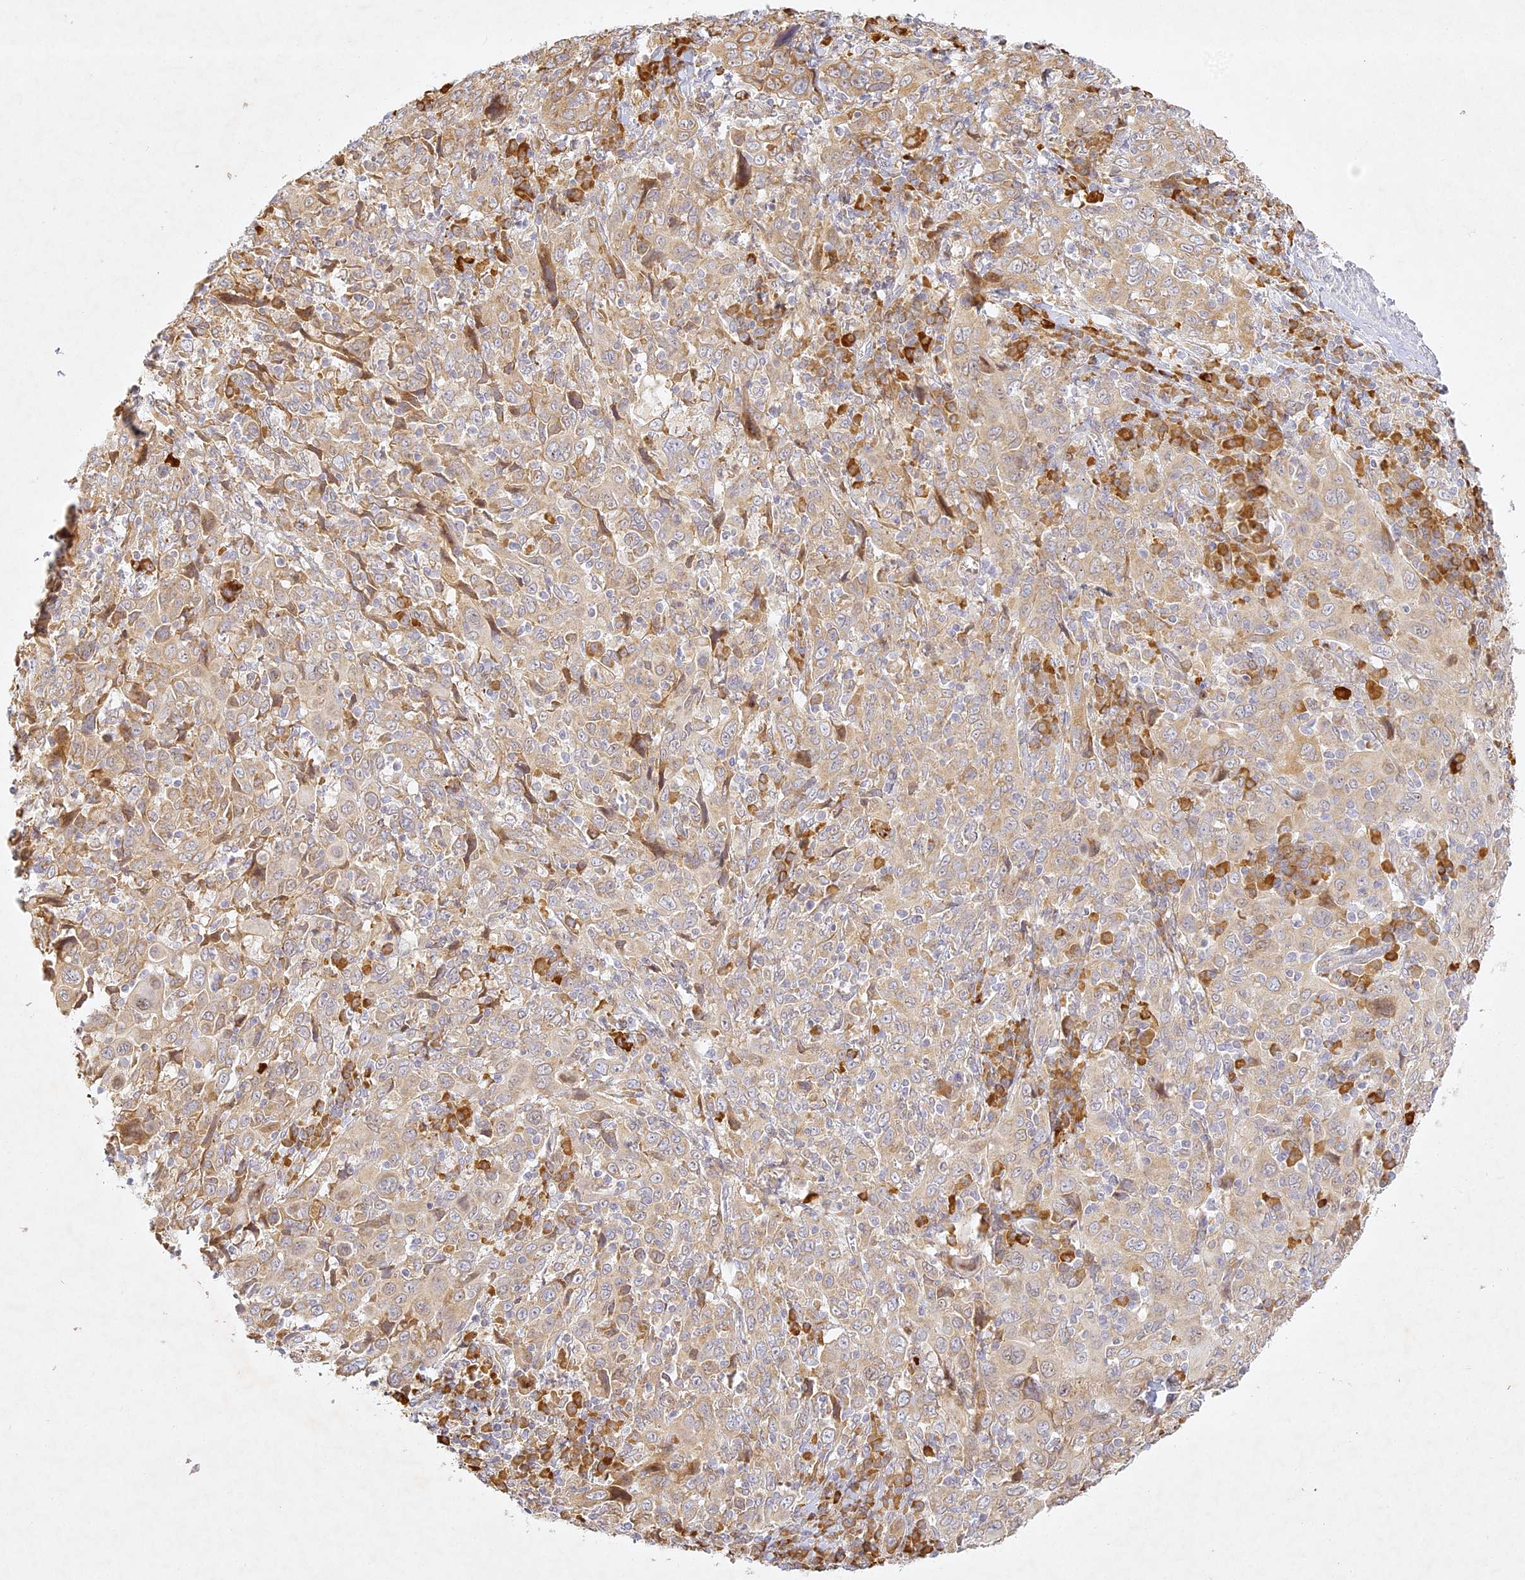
{"staining": {"intensity": "weak", "quantity": "25%-75%", "location": "cytoplasmic/membranous"}, "tissue": "cervical cancer", "cell_type": "Tumor cells", "image_type": "cancer", "snomed": [{"axis": "morphology", "description": "Squamous cell carcinoma, NOS"}, {"axis": "topography", "description": "Cervix"}], "caption": "Cervical cancer tissue exhibits weak cytoplasmic/membranous positivity in about 25%-75% of tumor cells, visualized by immunohistochemistry.", "gene": "SLC30A5", "patient": {"sex": "female", "age": 46}}